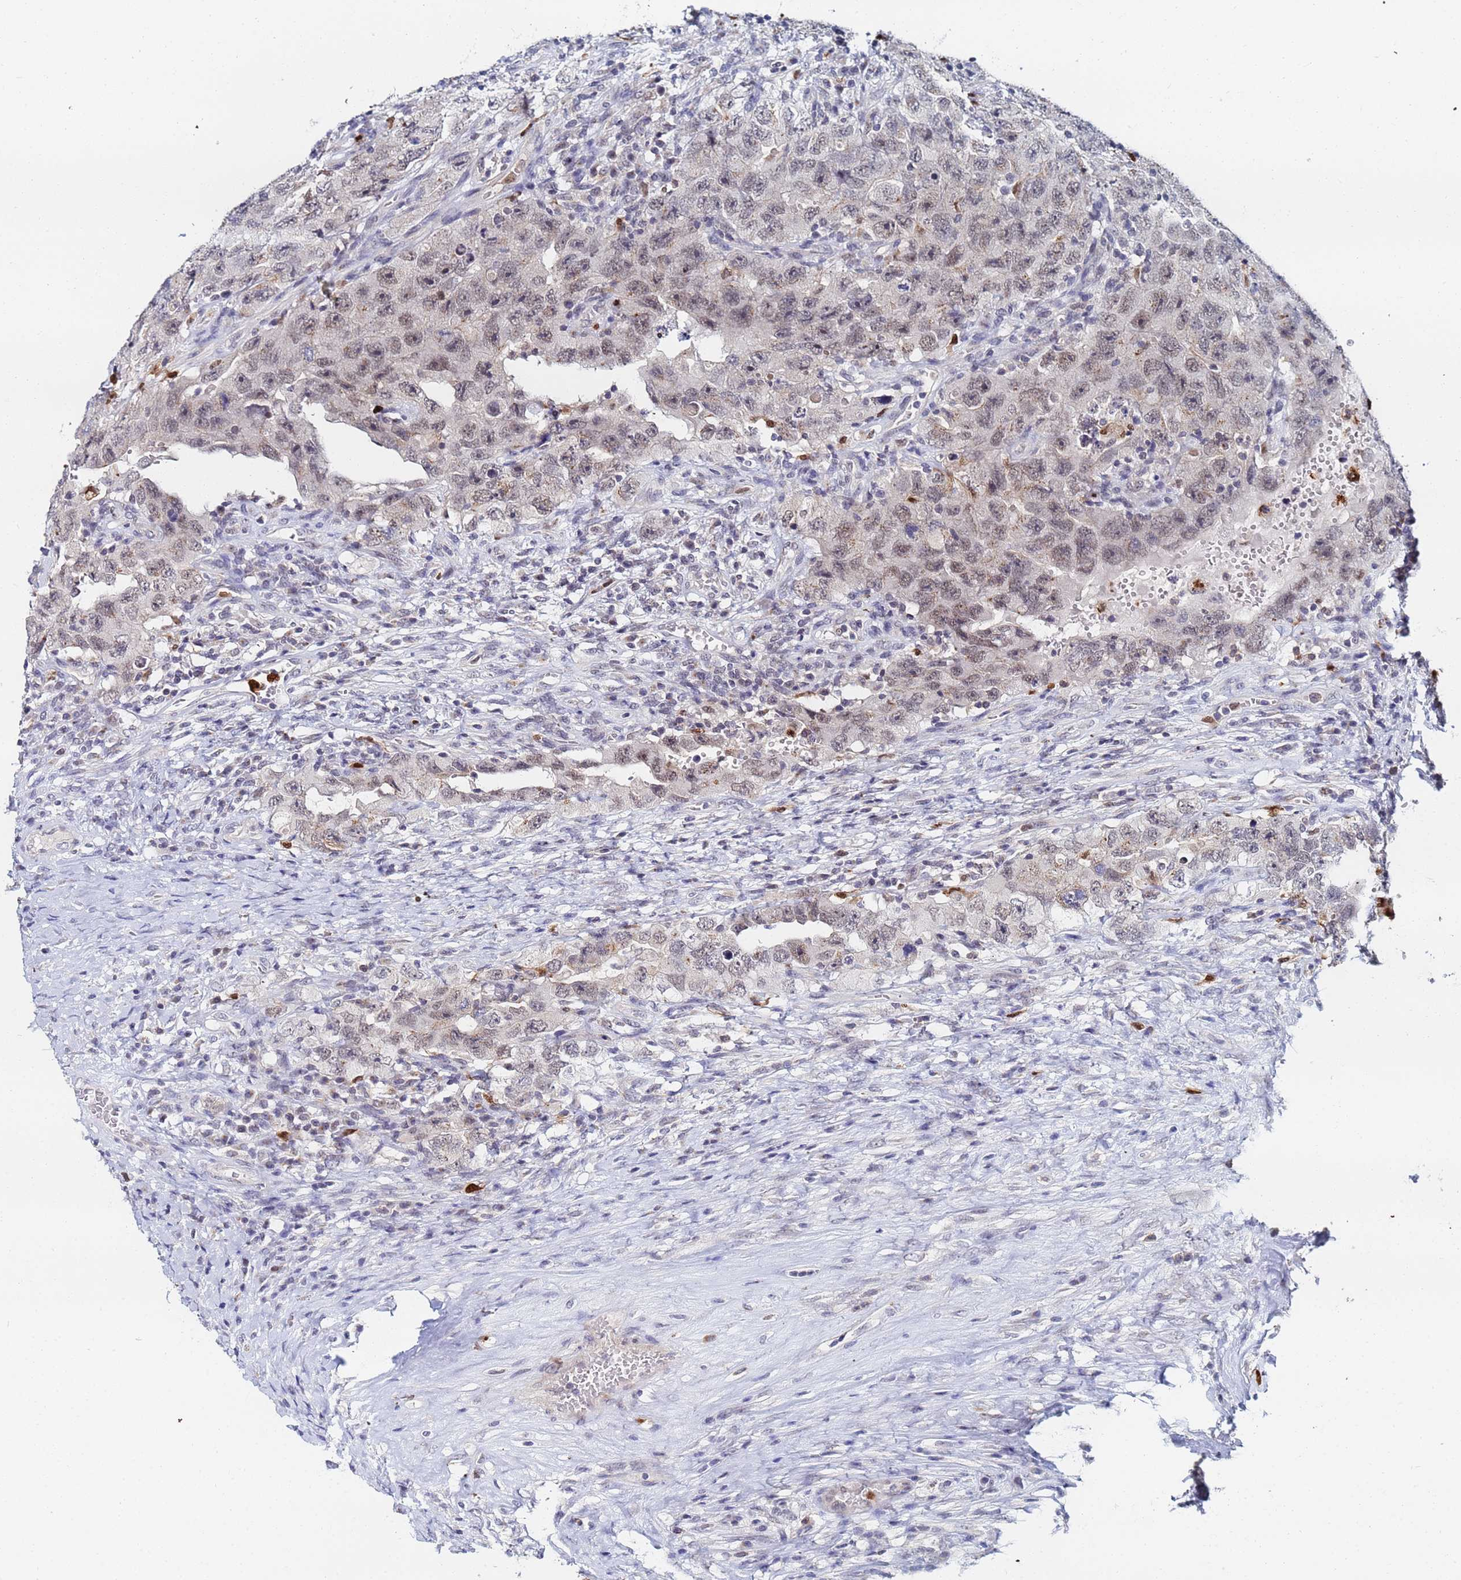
{"staining": {"intensity": "weak", "quantity": "<25%", "location": "nuclear"}, "tissue": "testis cancer", "cell_type": "Tumor cells", "image_type": "cancer", "snomed": [{"axis": "morphology", "description": "Carcinoma, Embryonal, NOS"}, {"axis": "topography", "description": "Testis"}], "caption": "Immunohistochemistry image of testis cancer stained for a protein (brown), which shows no expression in tumor cells.", "gene": "MTCL1", "patient": {"sex": "male", "age": 26}}